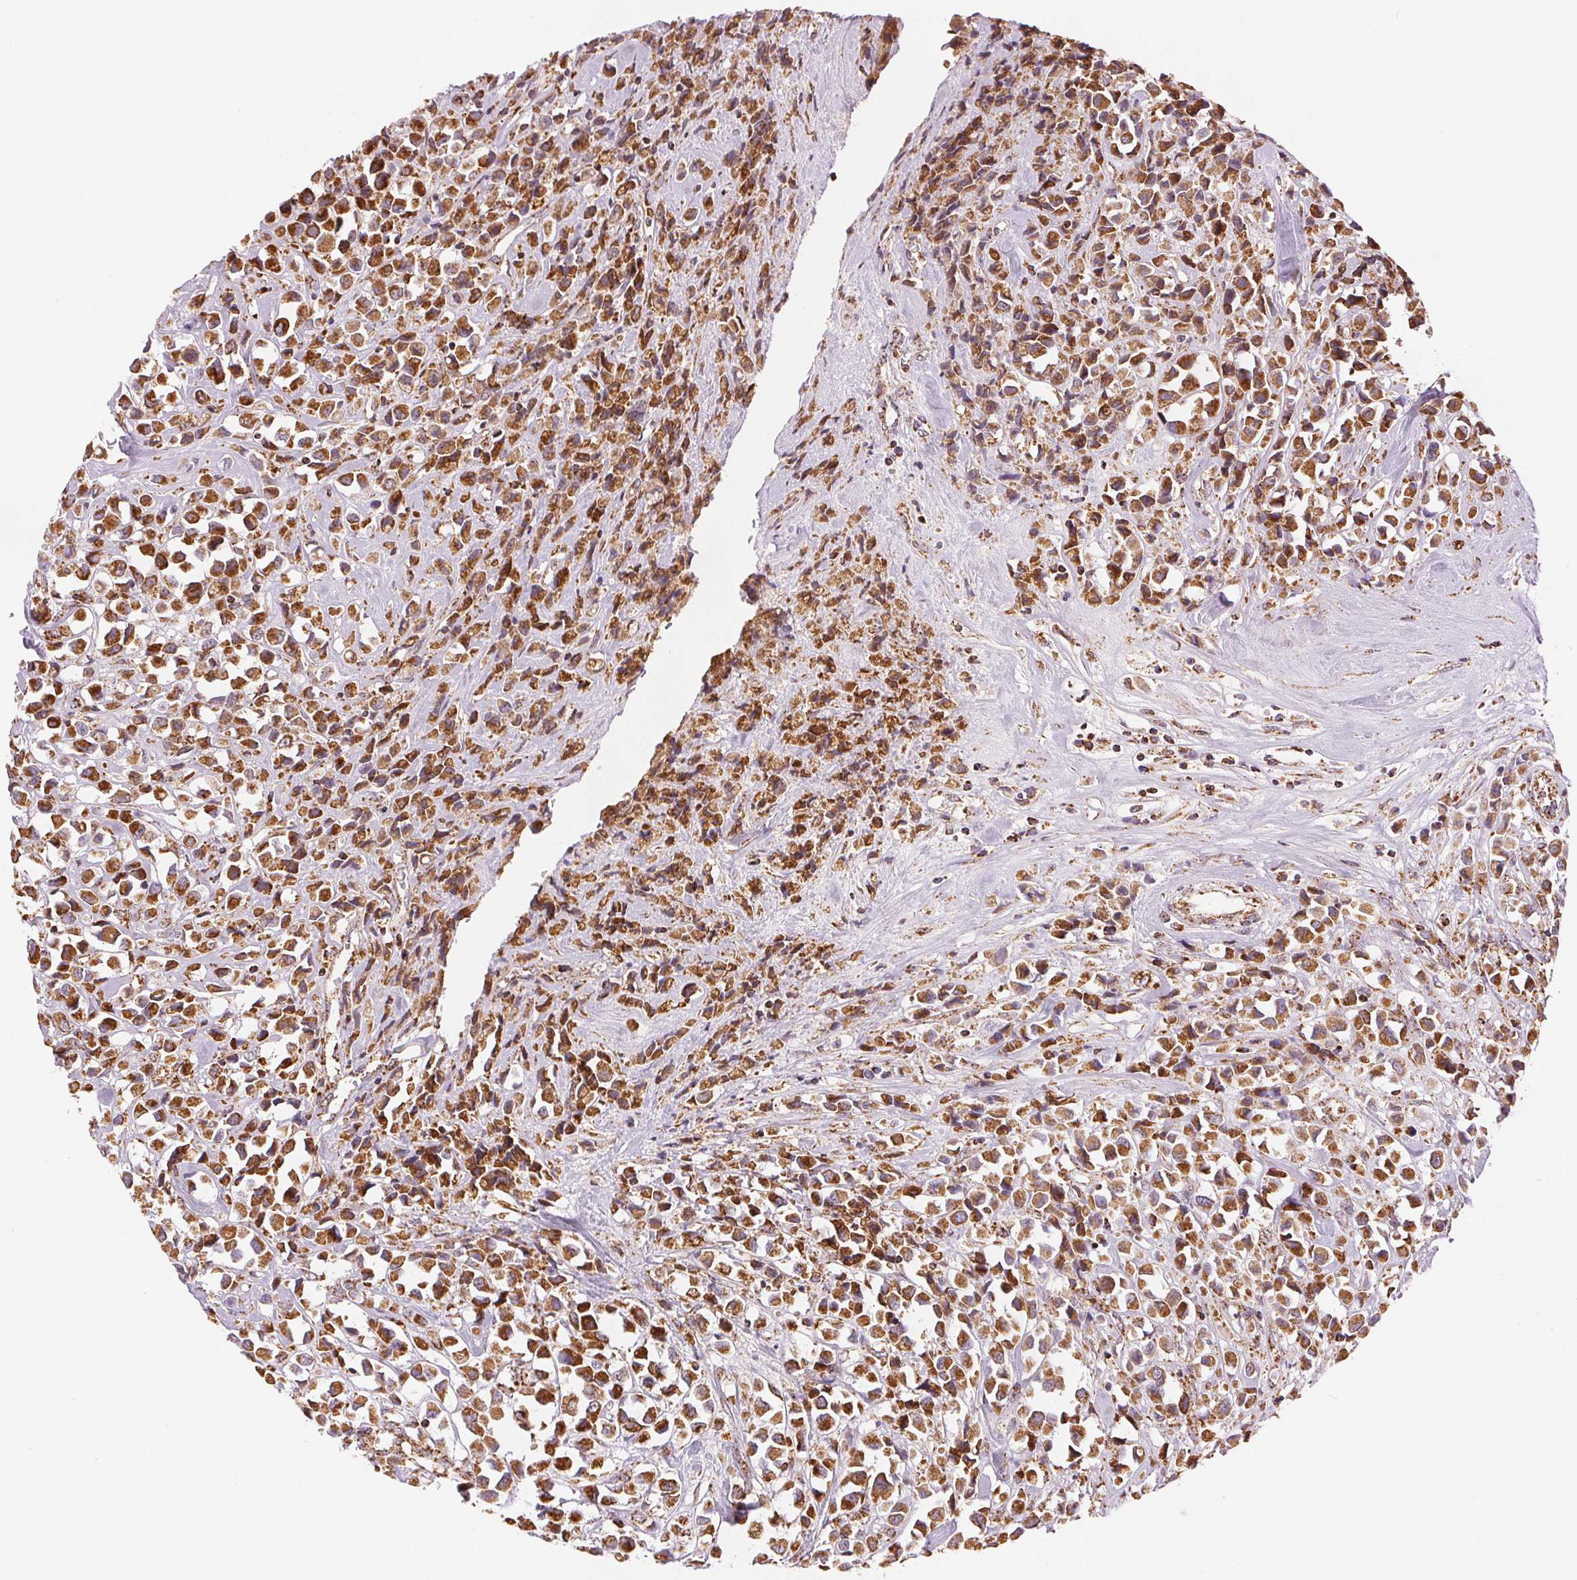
{"staining": {"intensity": "moderate", "quantity": ">75%", "location": "cytoplasmic/membranous"}, "tissue": "breast cancer", "cell_type": "Tumor cells", "image_type": "cancer", "snomed": [{"axis": "morphology", "description": "Duct carcinoma"}, {"axis": "topography", "description": "Breast"}], "caption": "A photomicrograph of breast cancer (invasive ductal carcinoma) stained for a protein exhibits moderate cytoplasmic/membranous brown staining in tumor cells.", "gene": "SDHB", "patient": {"sex": "female", "age": 61}}